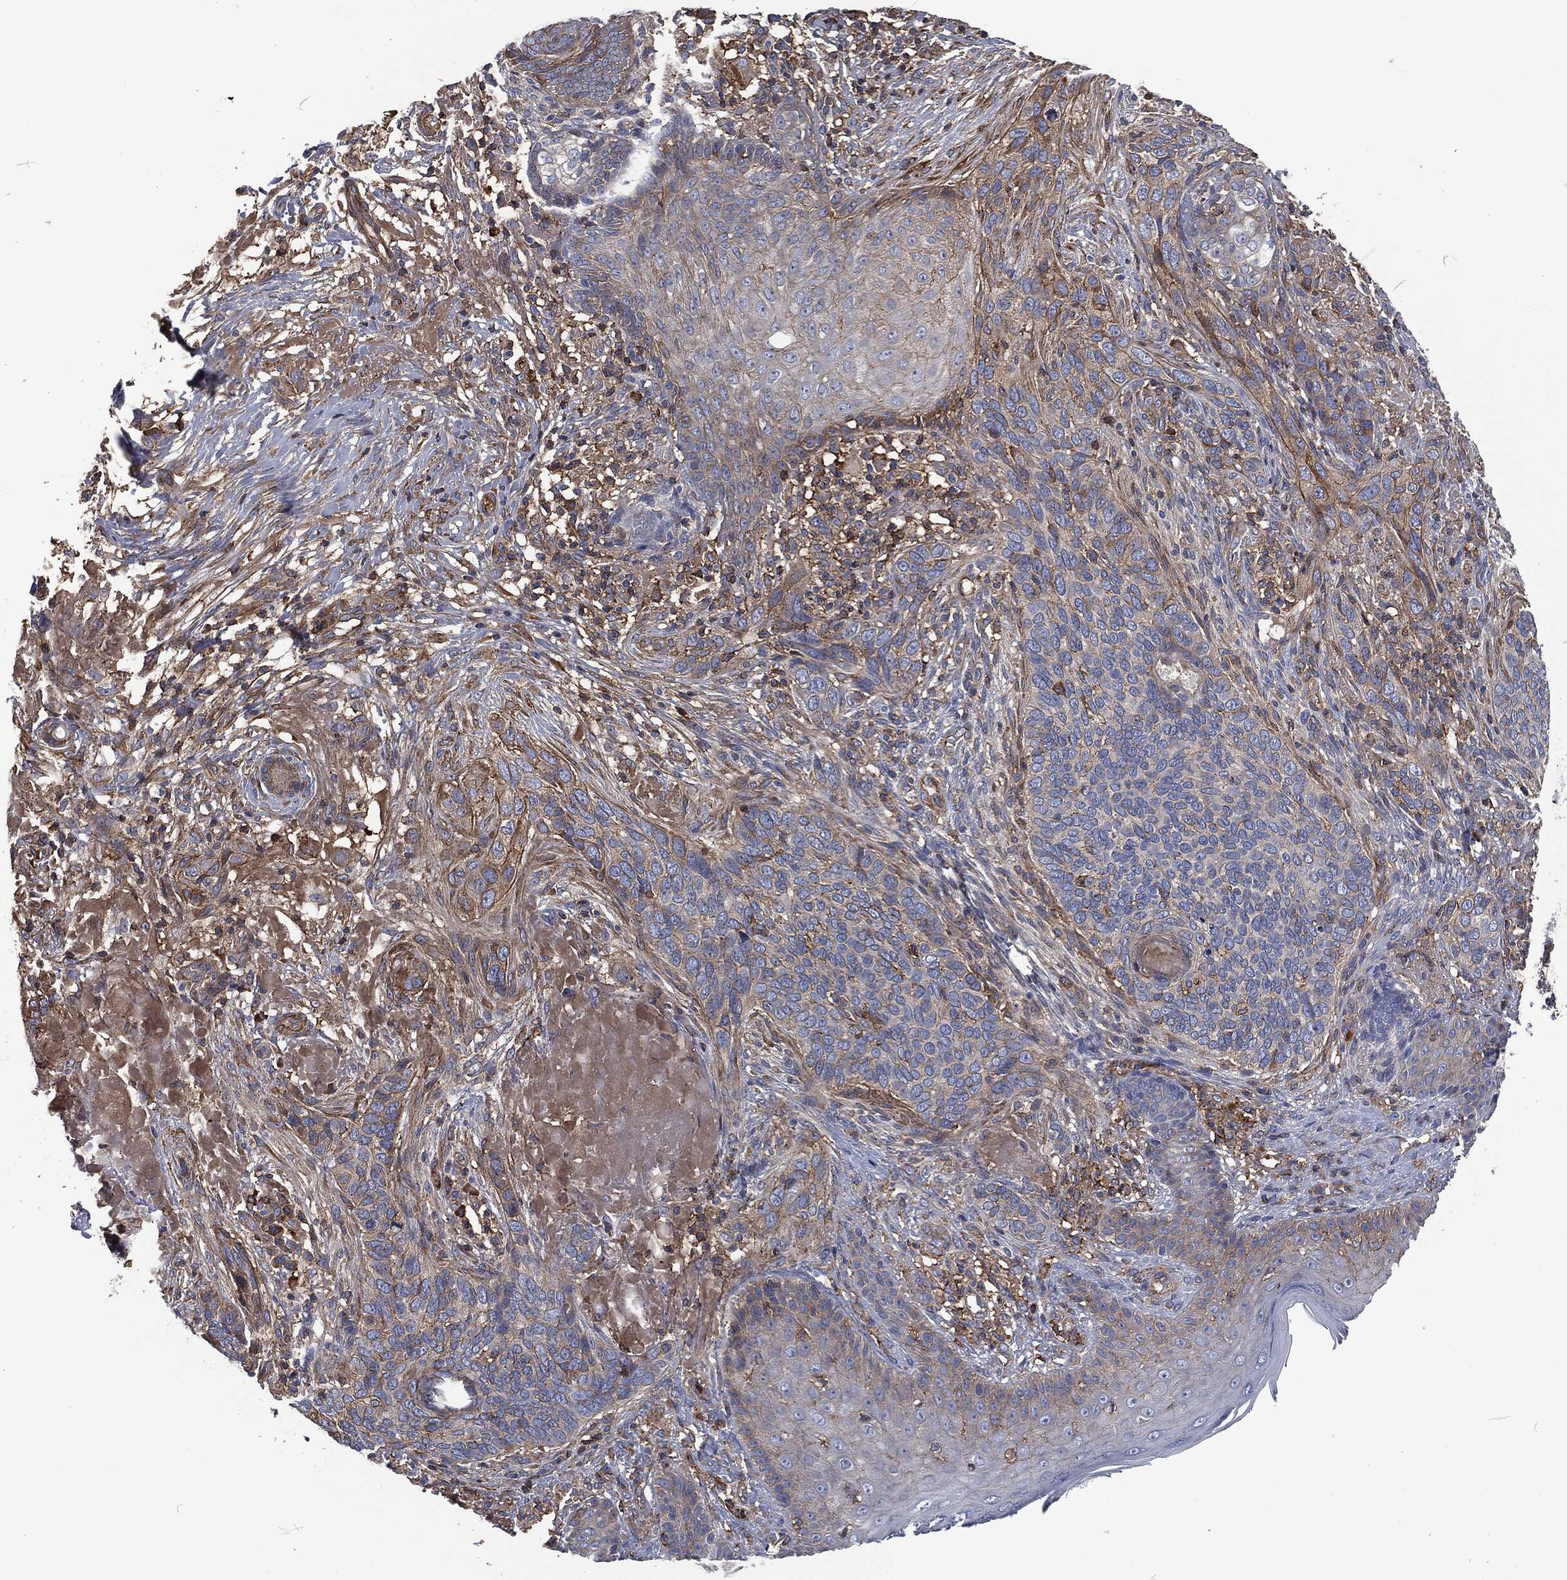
{"staining": {"intensity": "strong", "quantity": "<25%", "location": "cytoplasmic/membranous"}, "tissue": "skin cancer", "cell_type": "Tumor cells", "image_type": "cancer", "snomed": [{"axis": "morphology", "description": "Basal cell carcinoma"}, {"axis": "topography", "description": "Skin"}], "caption": "There is medium levels of strong cytoplasmic/membranous expression in tumor cells of skin cancer (basal cell carcinoma), as demonstrated by immunohistochemical staining (brown color).", "gene": "LGALS9", "patient": {"sex": "male", "age": 91}}